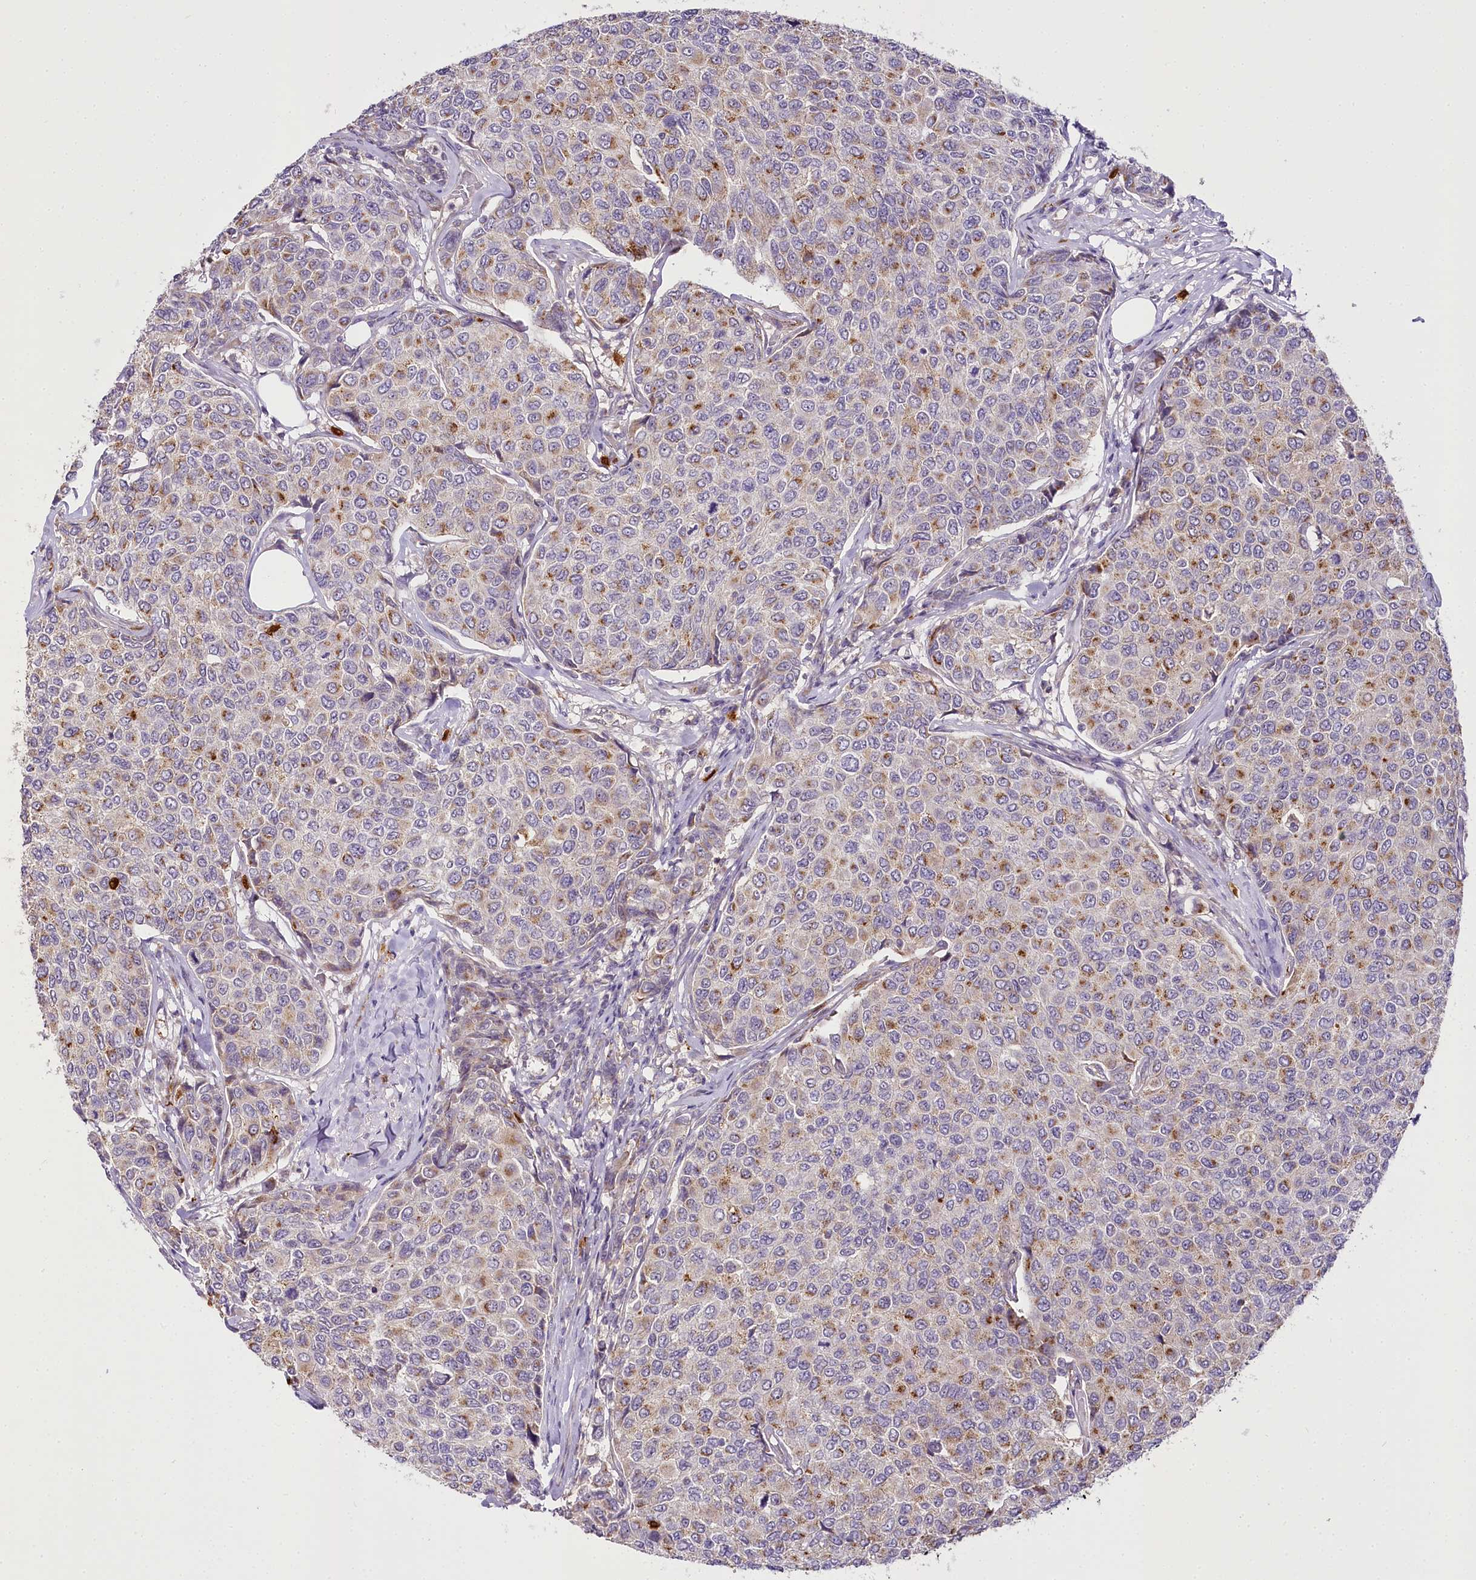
{"staining": {"intensity": "moderate", "quantity": "25%-75%", "location": "cytoplasmic/membranous"}, "tissue": "breast cancer", "cell_type": "Tumor cells", "image_type": "cancer", "snomed": [{"axis": "morphology", "description": "Duct carcinoma"}, {"axis": "topography", "description": "Breast"}], "caption": "A brown stain highlights moderate cytoplasmic/membranous expression of a protein in human breast invasive ductal carcinoma tumor cells. Ihc stains the protein of interest in brown and the nuclei are stained blue.", "gene": "VWA5A", "patient": {"sex": "female", "age": 55}}